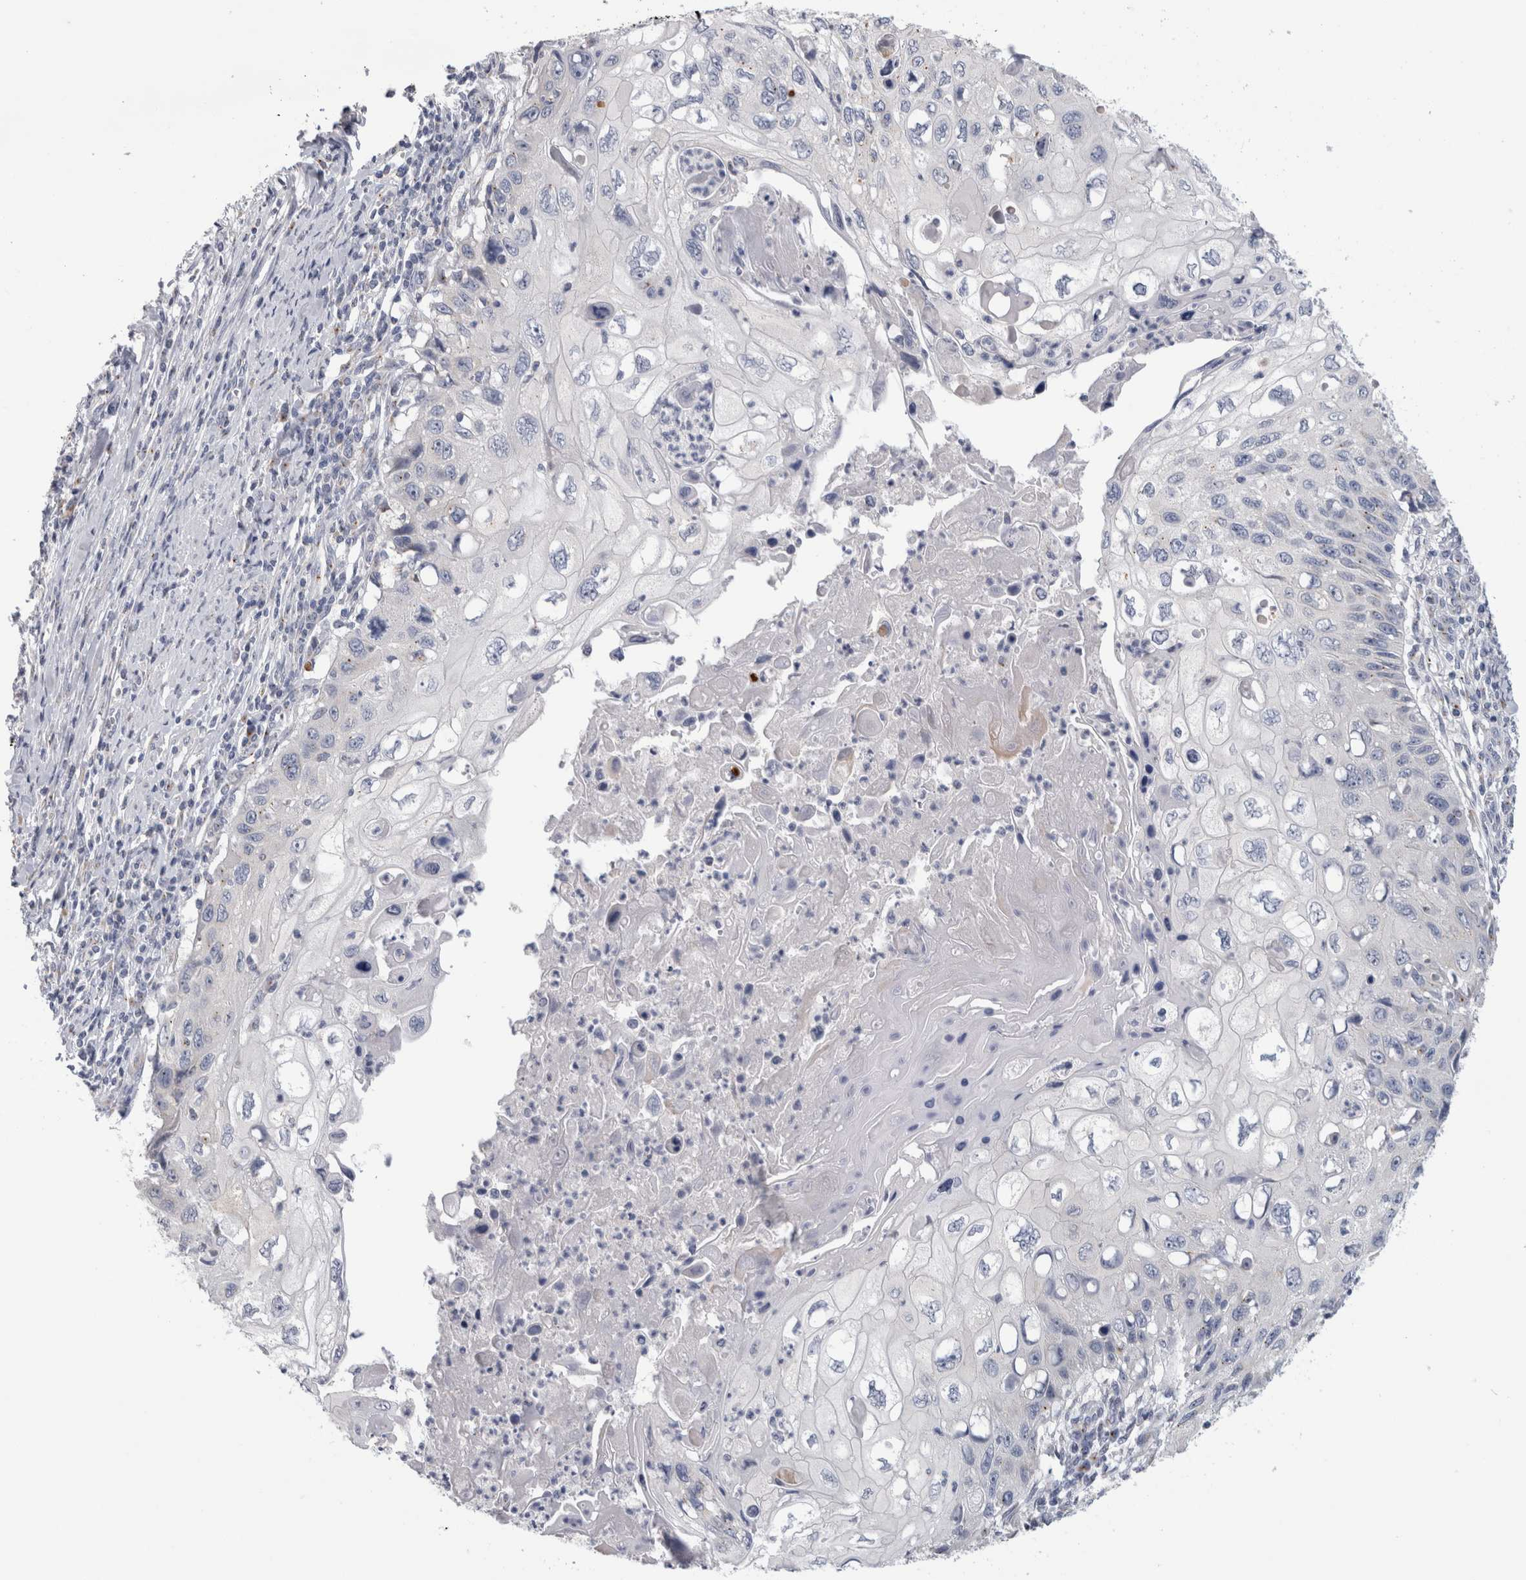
{"staining": {"intensity": "negative", "quantity": "none", "location": "none"}, "tissue": "cervical cancer", "cell_type": "Tumor cells", "image_type": "cancer", "snomed": [{"axis": "morphology", "description": "Squamous cell carcinoma, NOS"}, {"axis": "topography", "description": "Cervix"}], "caption": "High magnification brightfield microscopy of squamous cell carcinoma (cervical) stained with DAB (brown) and counterstained with hematoxylin (blue): tumor cells show no significant positivity.", "gene": "AKAP9", "patient": {"sex": "female", "age": 70}}